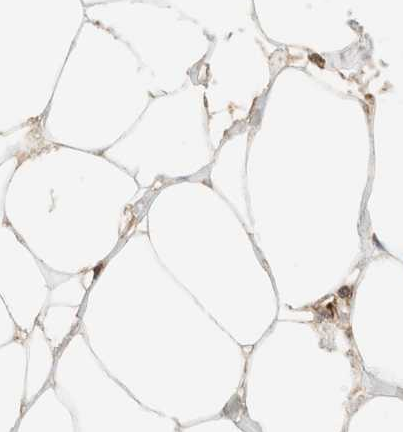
{"staining": {"intensity": "moderate", "quantity": ">75%", "location": "cytoplasmic/membranous"}, "tissue": "adipose tissue", "cell_type": "Adipocytes", "image_type": "normal", "snomed": [{"axis": "morphology", "description": "Normal tissue, NOS"}, {"axis": "morphology", "description": "Adenocarcinoma, NOS"}, {"axis": "topography", "description": "Colon"}, {"axis": "topography", "description": "Peripheral nerve tissue"}], "caption": "A medium amount of moderate cytoplasmic/membranous positivity is appreciated in about >75% of adipocytes in benign adipose tissue.", "gene": "SPARCL1", "patient": {"sex": "male", "age": 14}}